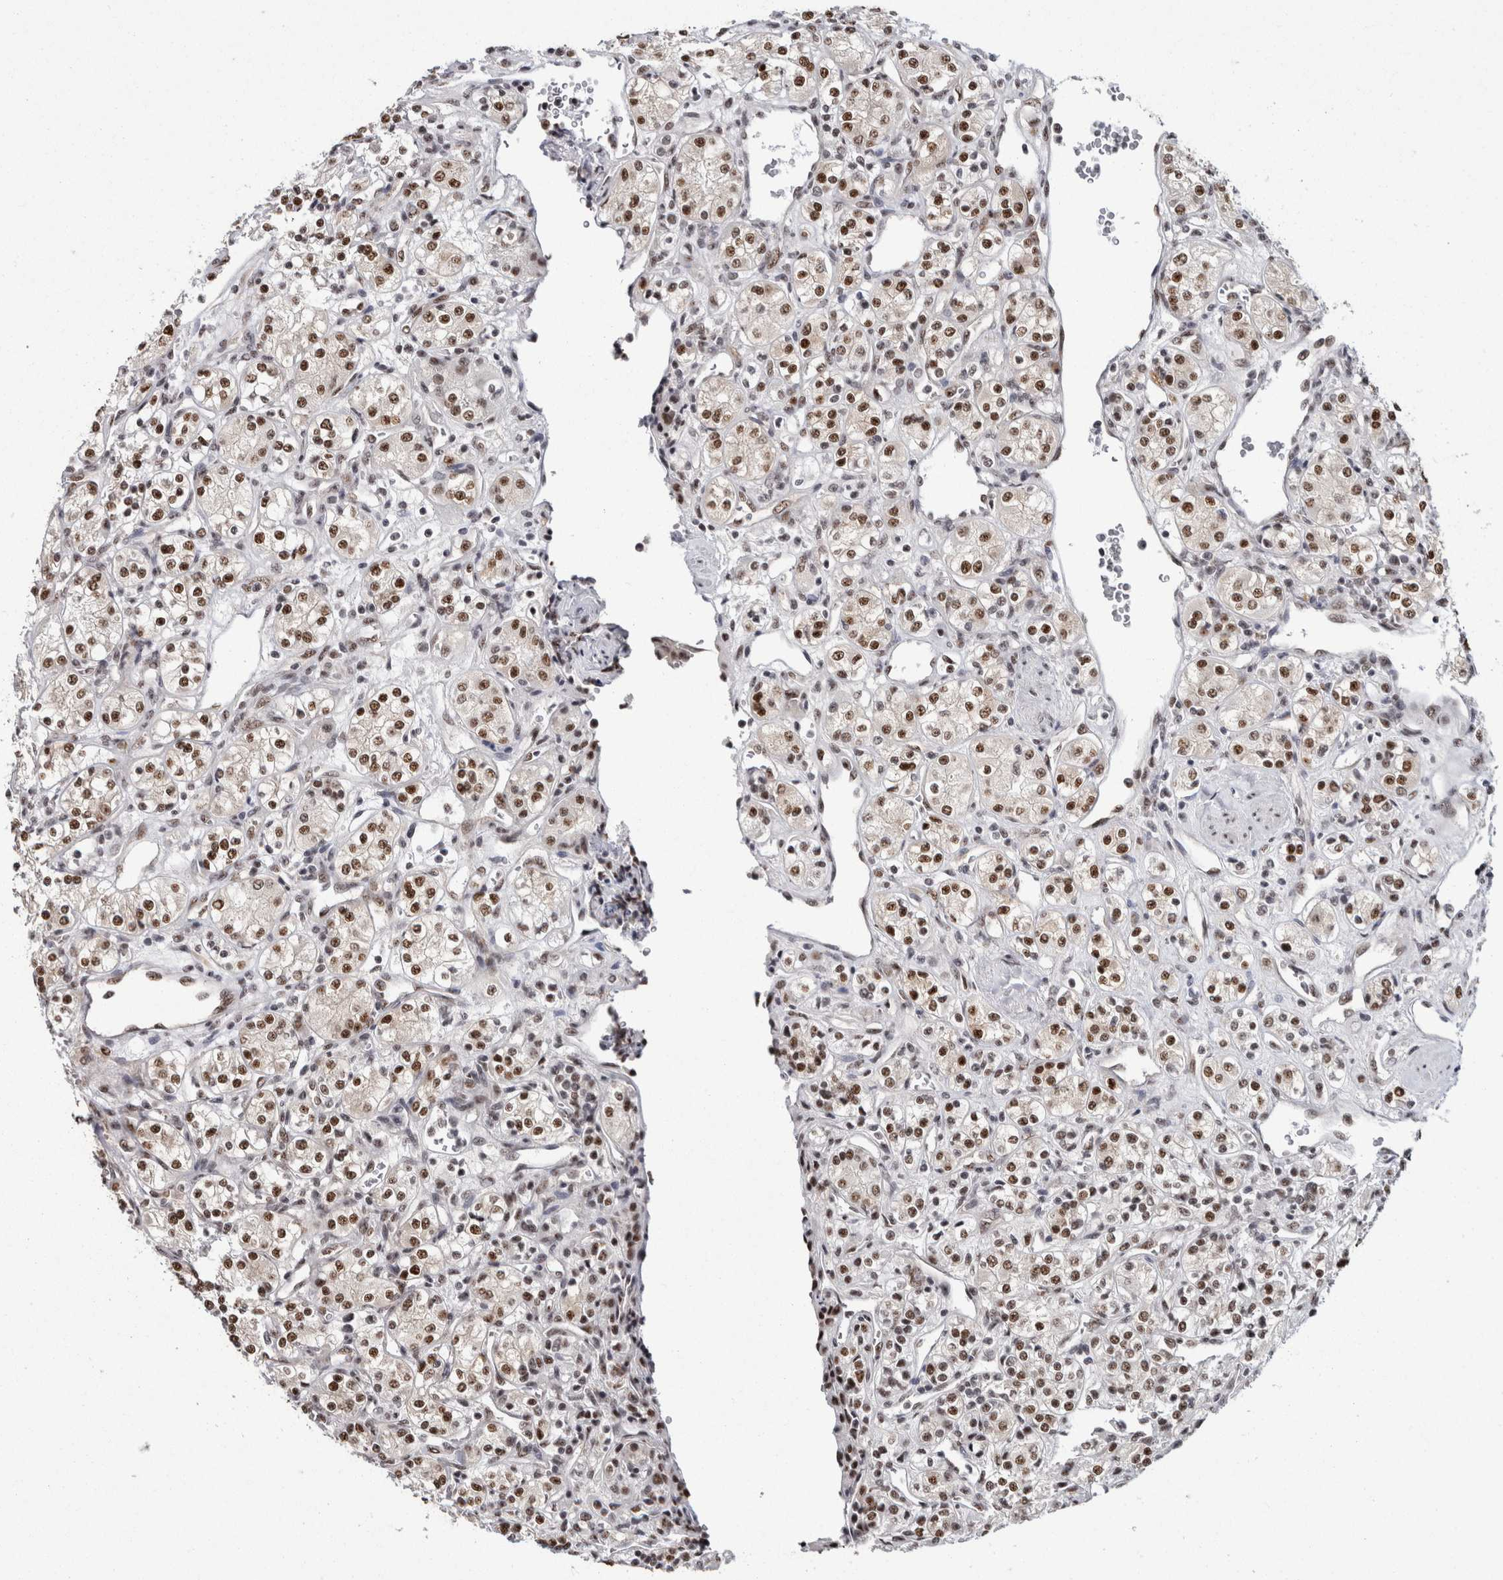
{"staining": {"intensity": "moderate", "quantity": ">75%", "location": "nuclear"}, "tissue": "renal cancer", "cell_type": "Tumor cells", "image_type": "cancer", "snomed": [{"axis": "morphology", "description": "Adenocarcinoma, NOS"}, {"axis": "topography", "description": "Kidney"}], "caption": "An image of human renal cancer (adenocarcinoma) stained for a protein reveals moderate nuclear brown staining in tumor cells.", "gene": "MKNK1", "patient": {"sex": "male", "age": 77}}